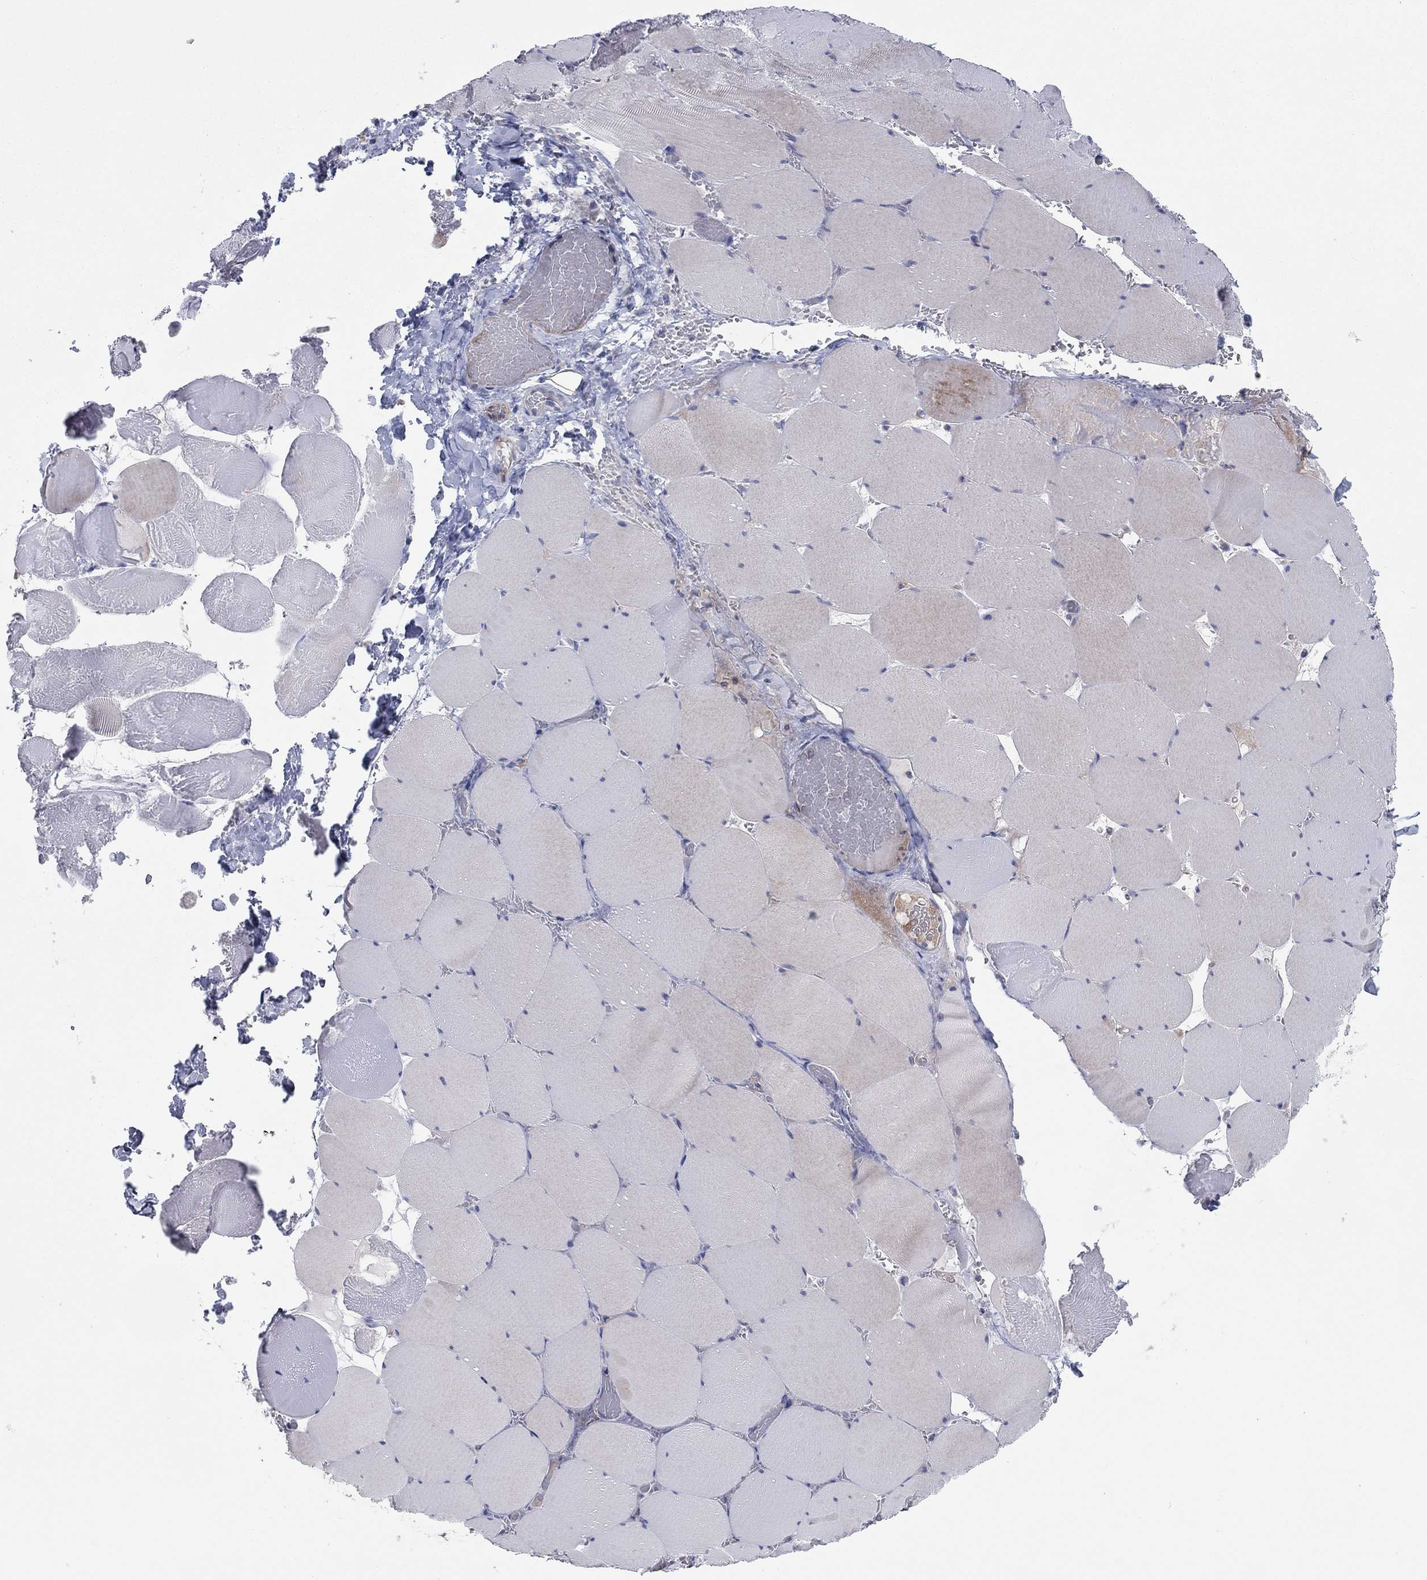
{"staining": {"intensity": "weak", "quantity": "<25%", "location": "cytoplasmic/membranous"}, "tissue": "skeletal muscle", "cell_type": "Myocytes", "image_type": "normal", "snomed": [{"axis": "morphology", "description": "Normal tissue, NOS"}, {"axis": "morphology", "description": "Malignant melanoma, Metastatic site"}, {"axis": "topography", "description": "Skeletal muscle"}], "caption": "This is an IHC micrograph of benign skeletal muscle. There is no positivity in myocytes.", "gene": "PVR", "patient": {"sex": "male", "age": 50}}